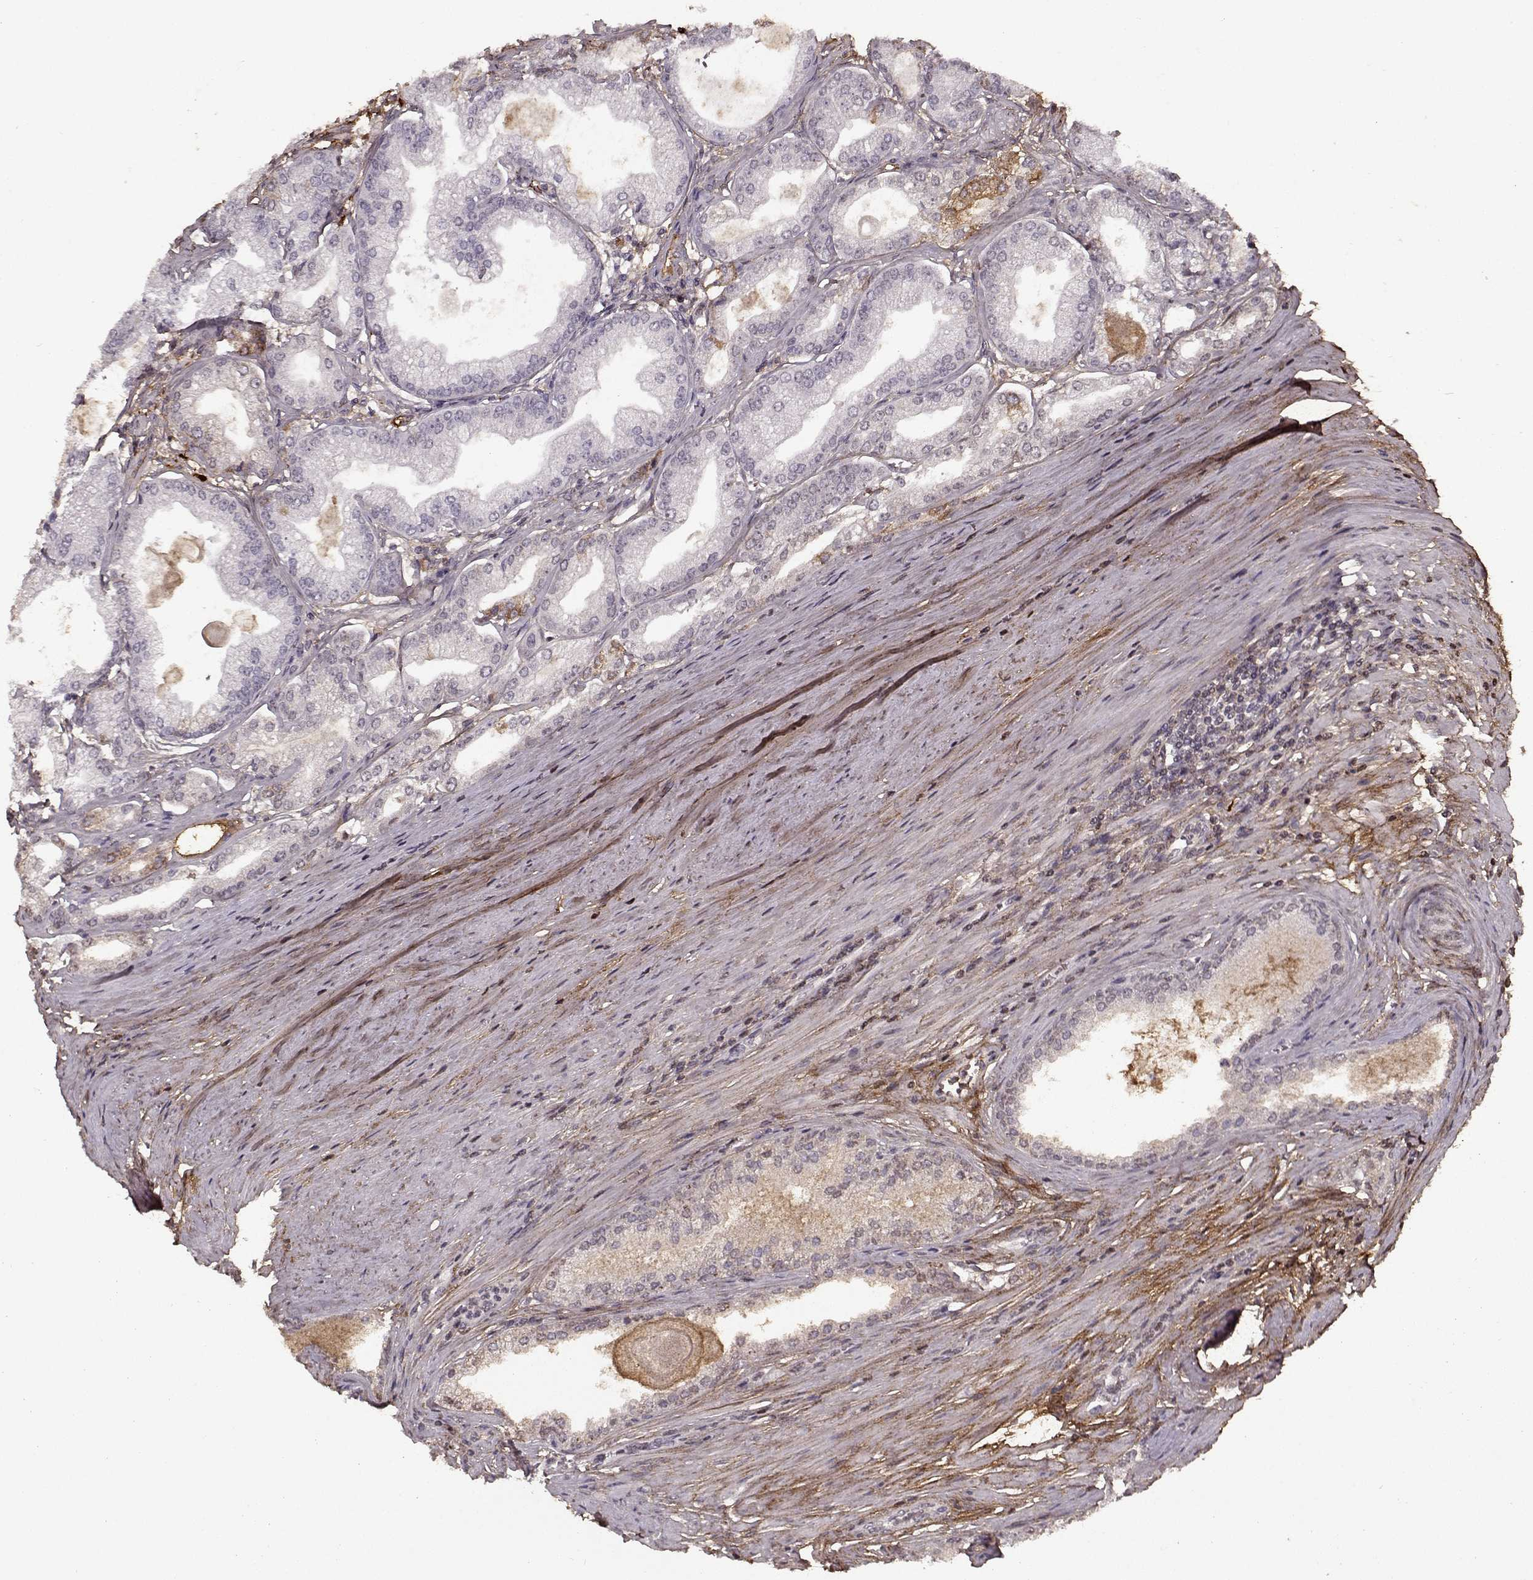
{"staining": {"intensity": "negative", "quantity": "none", "location": "none"}, "tissue": "prostate cancer", "cell_type": "Tumor cells", "image_type": "cancer", "snomed": [{"axis": "morphology", "description": "Adenocarcinoma, NOS"}, {"axis": "topography", "description": "Prostate and seminal vesicle, NOS"}, {"axis": "topography", "description": "Prostate"}], "caption": "A histopathology image of human adenocarcinoma (prostate) is negative for staining in tumor cells.", "gene": "LUM", "patient": {"sex": "male", "age": 77}}